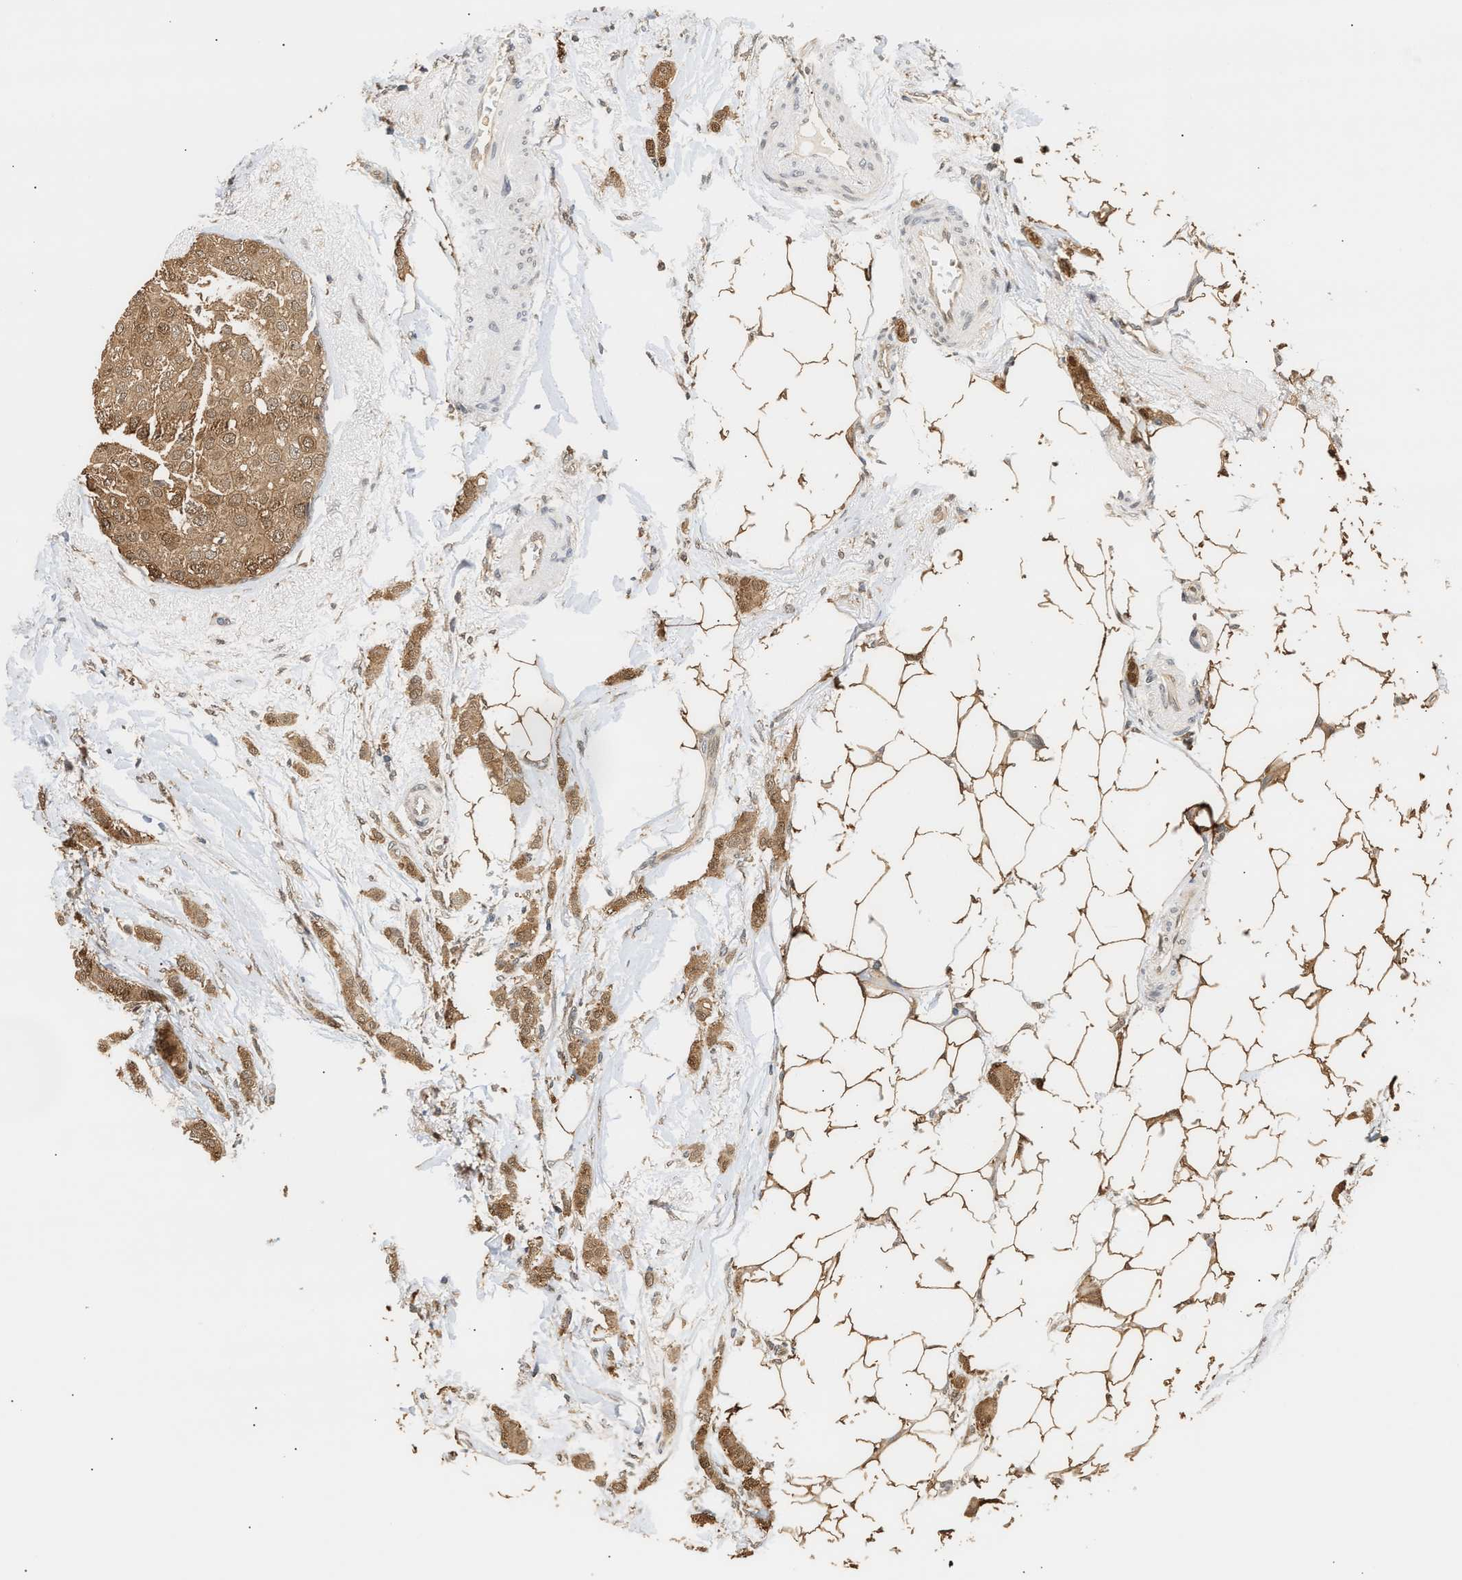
{"staining": {"intensity": "moderate", "quantity": ">75%", "location": "cytoplasmic/membranous,nuclear"}, "tissue": "breast cancer", "cell_type": "Tumor cells", "image_type": "cancer", "snomed": [{"axis": "morphology", "description": "Lobular carcinoma"}, {"axis": "topography", "description": "Breast"}], "caption": "Approximately >75% of tumor cells in lobular carcinoma (breast) reveal moderate cytoplasmic/membranous and nuclear protein staining as visualized by brown immunohistochemical staining.", "gene": "ABHD5", "patient": {"sex": "female", "age": 55}}